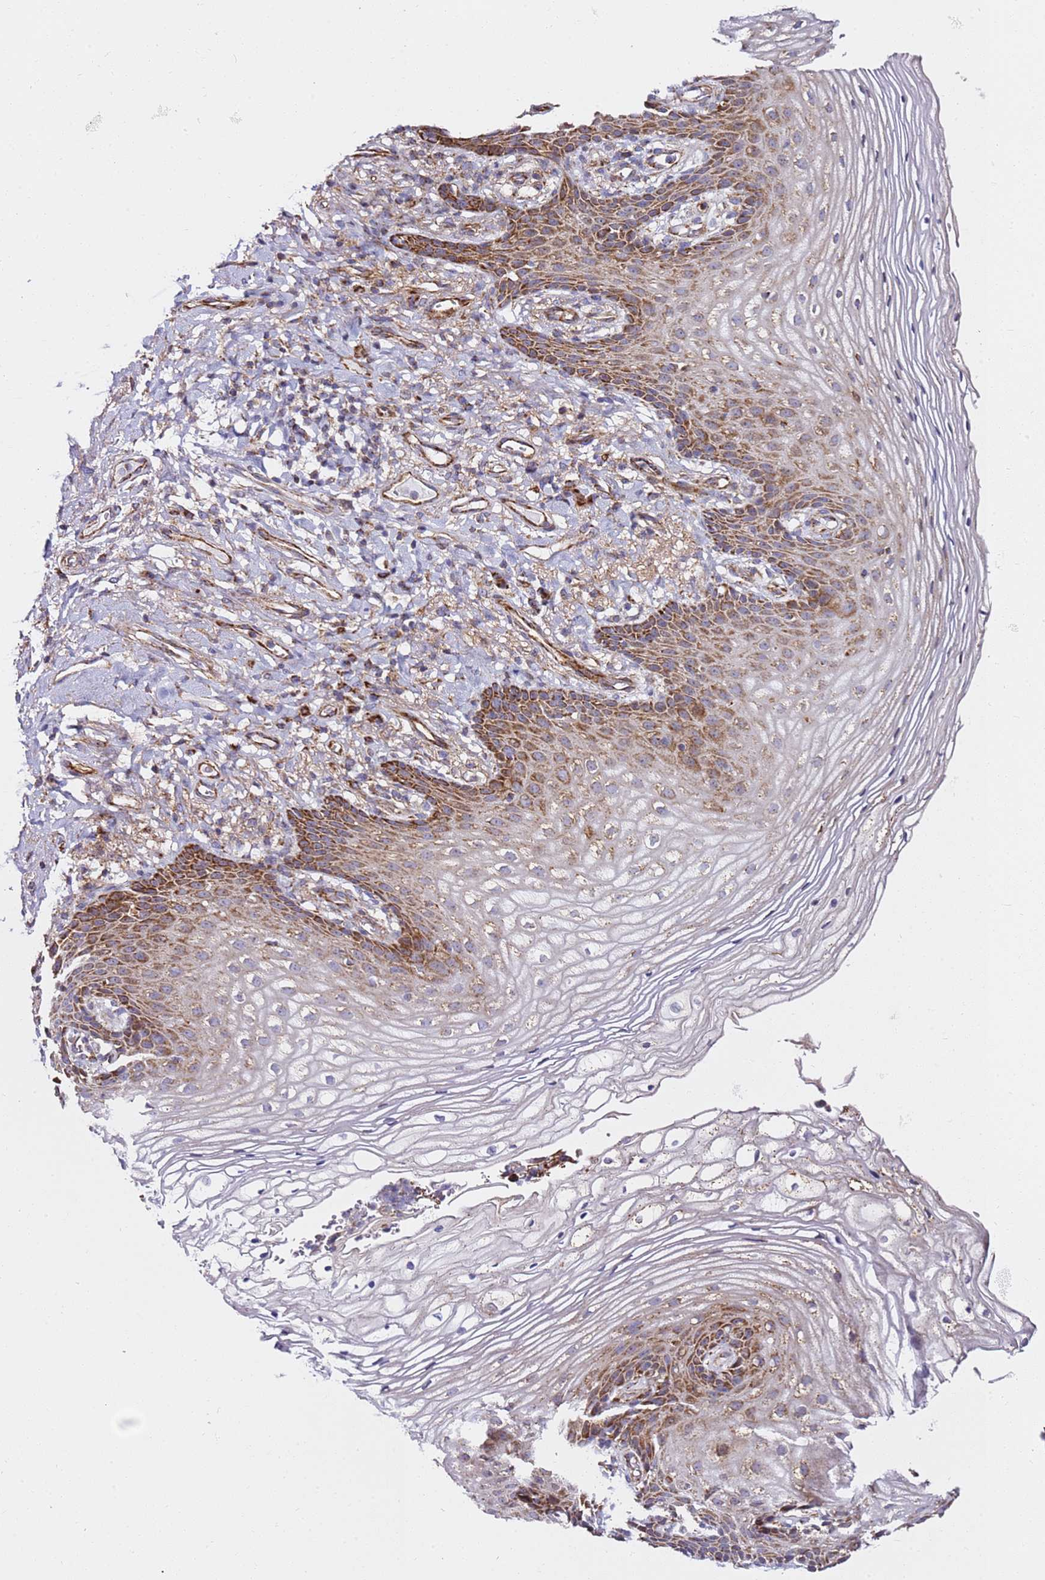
{"staining": {"intensity": "strong", "quantity": "25%-75%", "location": "cytoplasmic/membranous"}, "tissue": "vagina", "cell_type": "Squamous epithelial cells", "image_type": "normal", "snomed": [{"axis": "morphology", "description": "Normal tissue, NOS"}, {"axis": "topography", "description": "Vagina"}], "caption": "Protein analysis of benign vagina displays strong cytoplasmic/membranous staining in approximately 25%-75% of squamous epithelial cells.", "gene": "NDUFA3", "patient": {"sex": "female", "age": 60}}